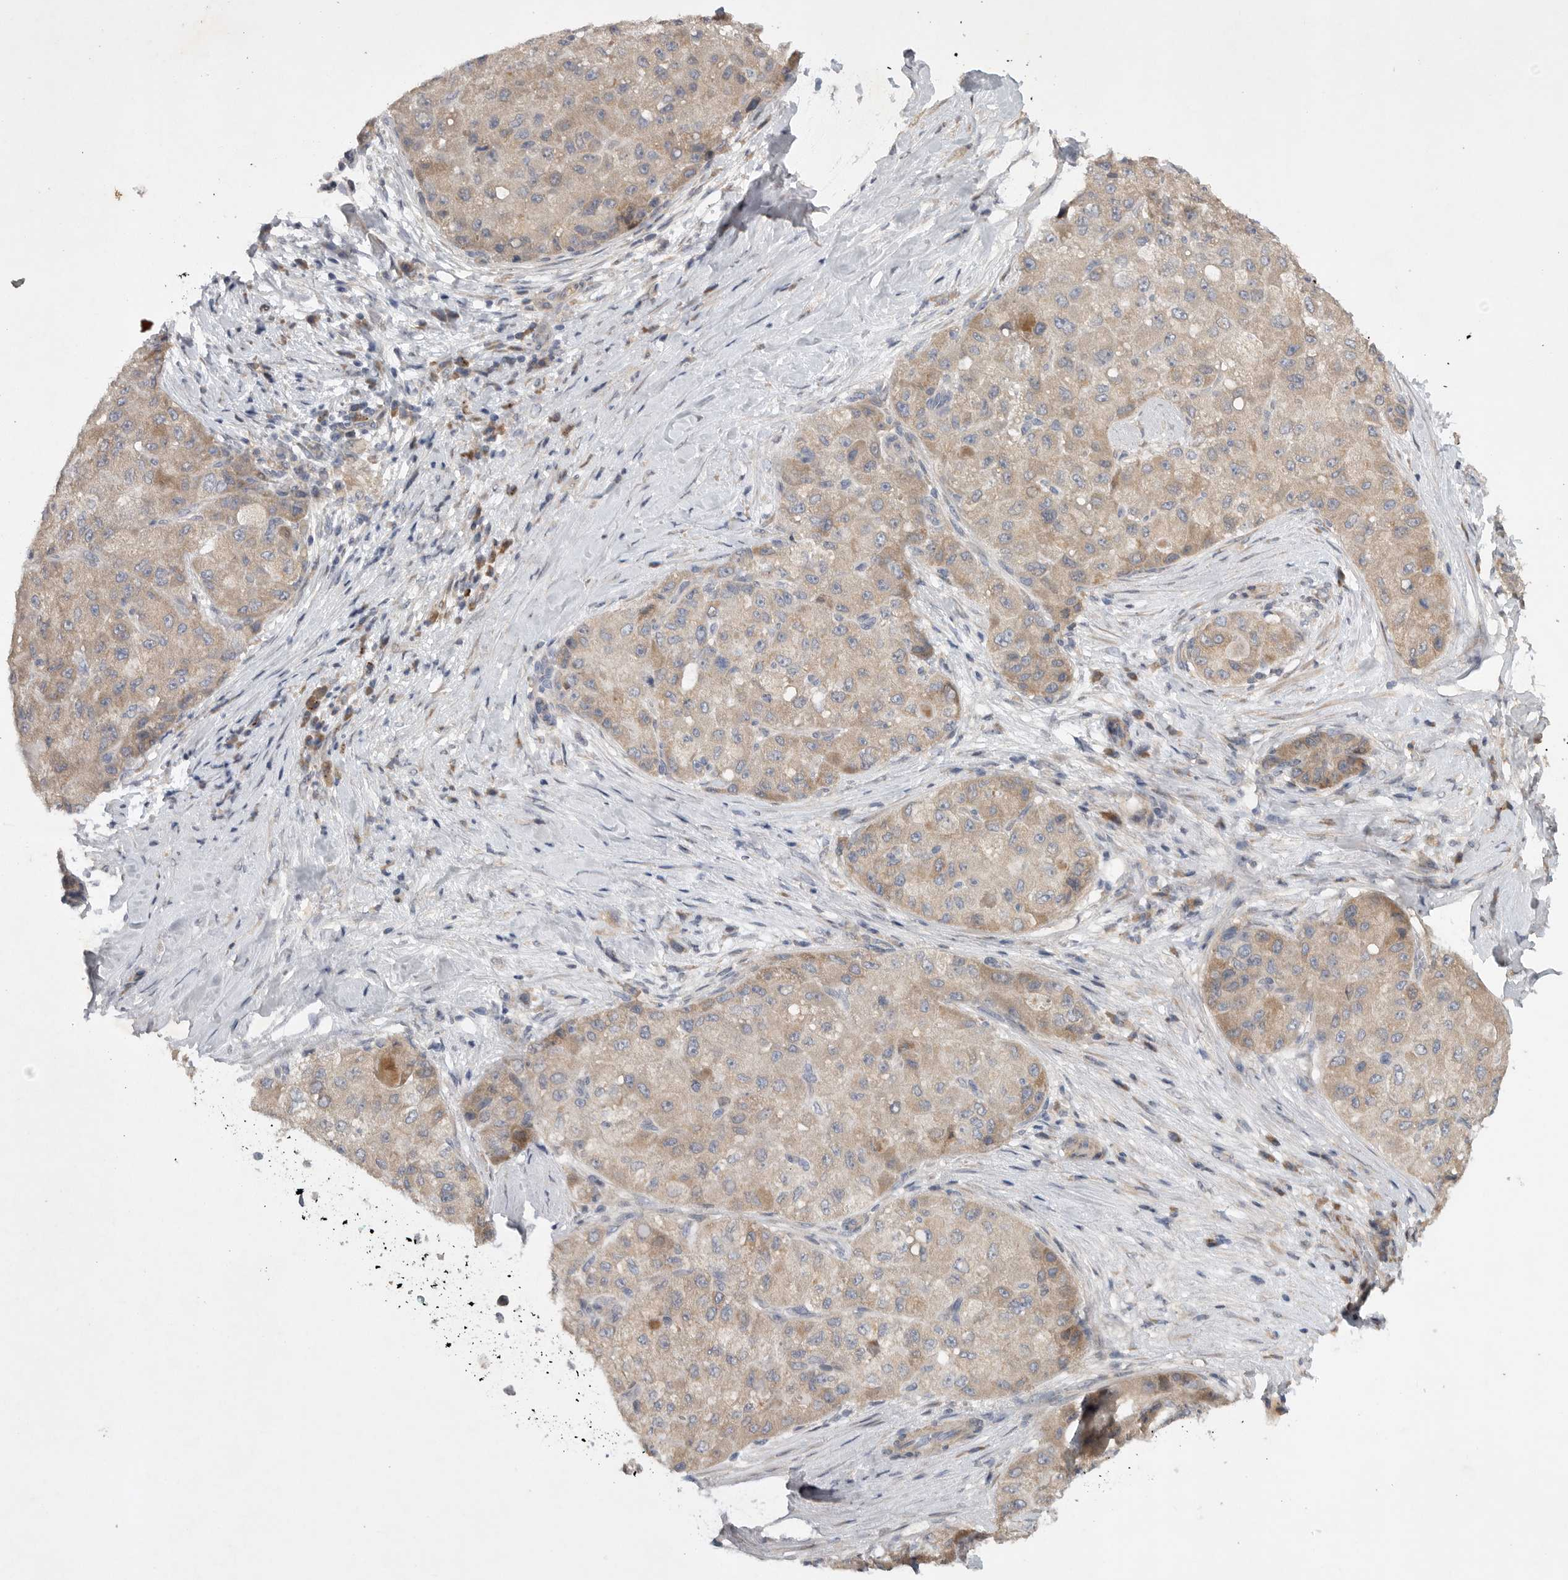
{"staining": {"intensity": "weak", "quantity": ">75%", "location": "cytoplasmic/membranous"}, "tissue": "liver cancer", "cell_type": "Tumor cells", "image_type": "cancer", "snomed": [{"axis": "morphology", "description": "Carcinoma, Hepatocellular, NOS"}, {"axis": "topography", "description": "Liver"}], "caption": "IHC image of human liver hepatocellular carcinoma stained for a protein (brown), which exhibits low levels of weak cytoplasmic/membranous staining in about >75% of tumor cells.", "gene": "EDEM3", "patient": {"sex": "male", "age": 80}}